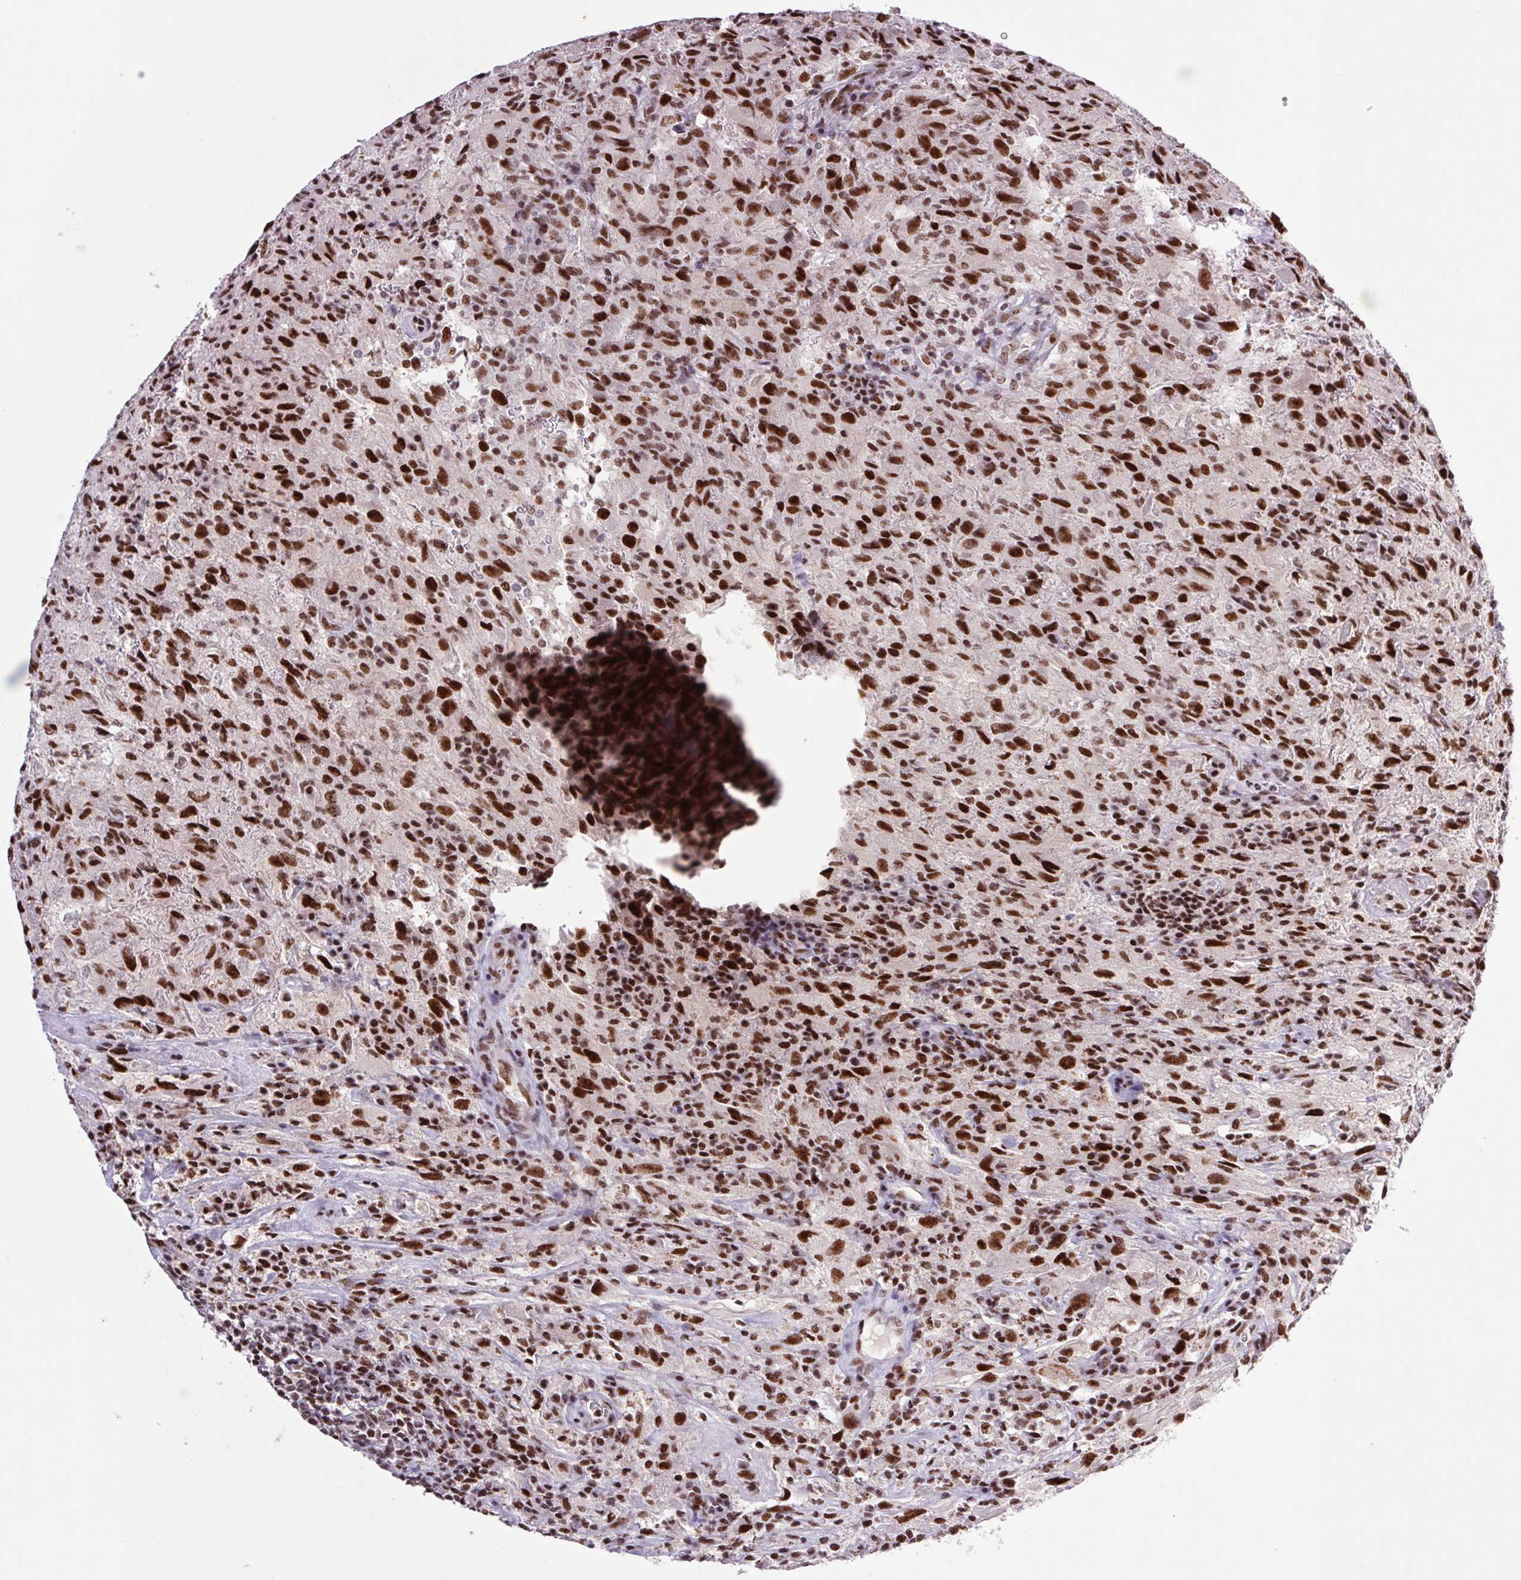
{"staining": {"intensity": "strong", "quantity": ">75%", "location": "nuclear"}, "tissue": "glioma", "cell_type": "Tumor cells", "image_type": "cancer", "snomed": [{"axis": "morphology", "description": "Glioma, malignant, High grade"}, {"axis": "topography", "description": "Brain"}], "caption": "Approximately >75% of tumor cells in glioma reveal strong nuclear protein staining as visualized by brown immunohistochemical staining.", "gene": "LDLRAD4", "patient": {"sex": "male", "age": 68}}